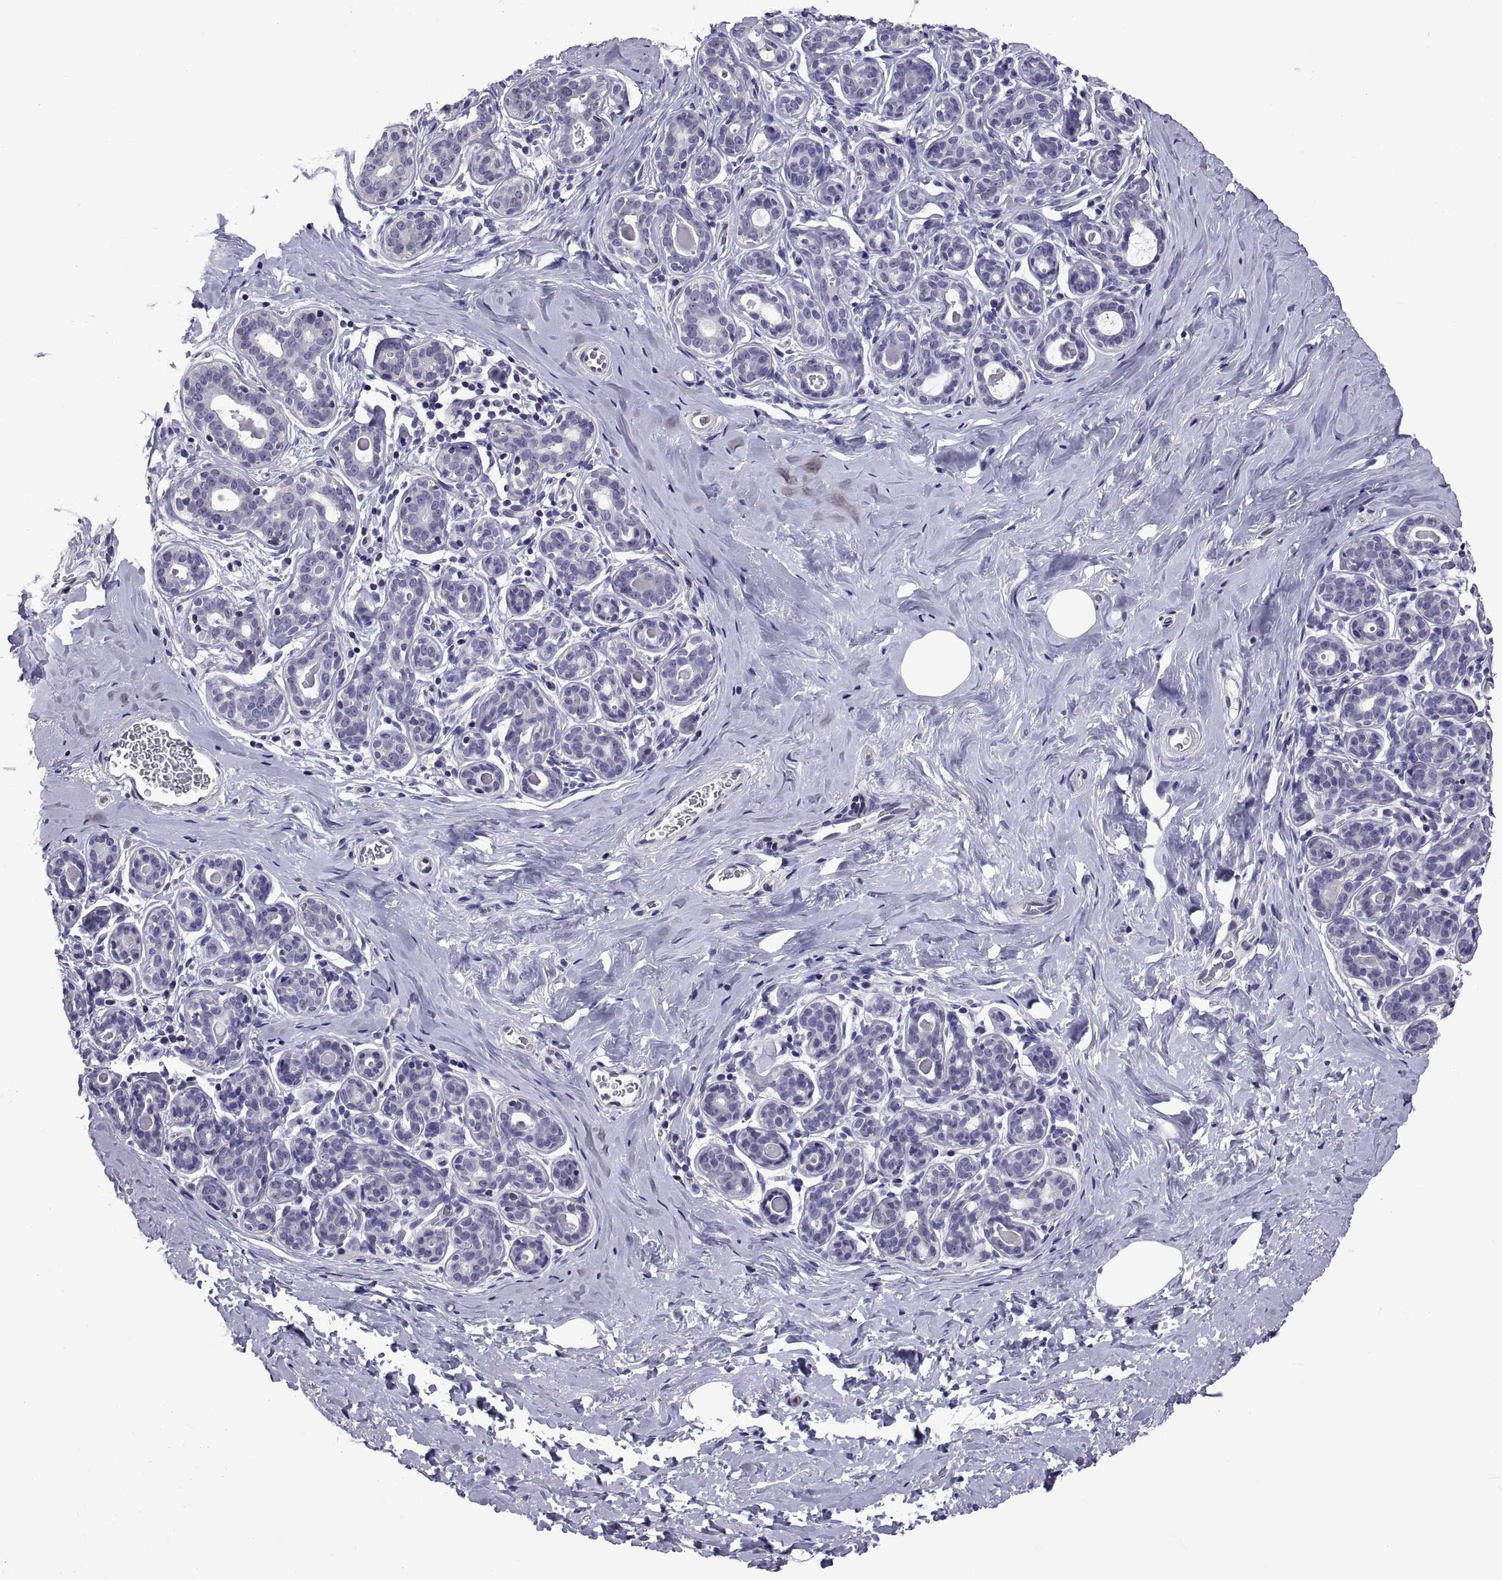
{"staining": {"intensity": "negative", "quantity": "none", "location": "none"}, "tissue": "breast", "cell_type": "Adipocytes", "image_type": "normal", "snomed": [{"axis": "morphology", "description": "Normal tissue, NOS"}, {"axis": "topography", "description": "Skin"}, {"axis": "topography", "description": "Breast"}], "caption": "The image shows no staining of adipocytes in normal breast.", "gene": "LCN9", "patient": {"sex": "female", "age": 43}}